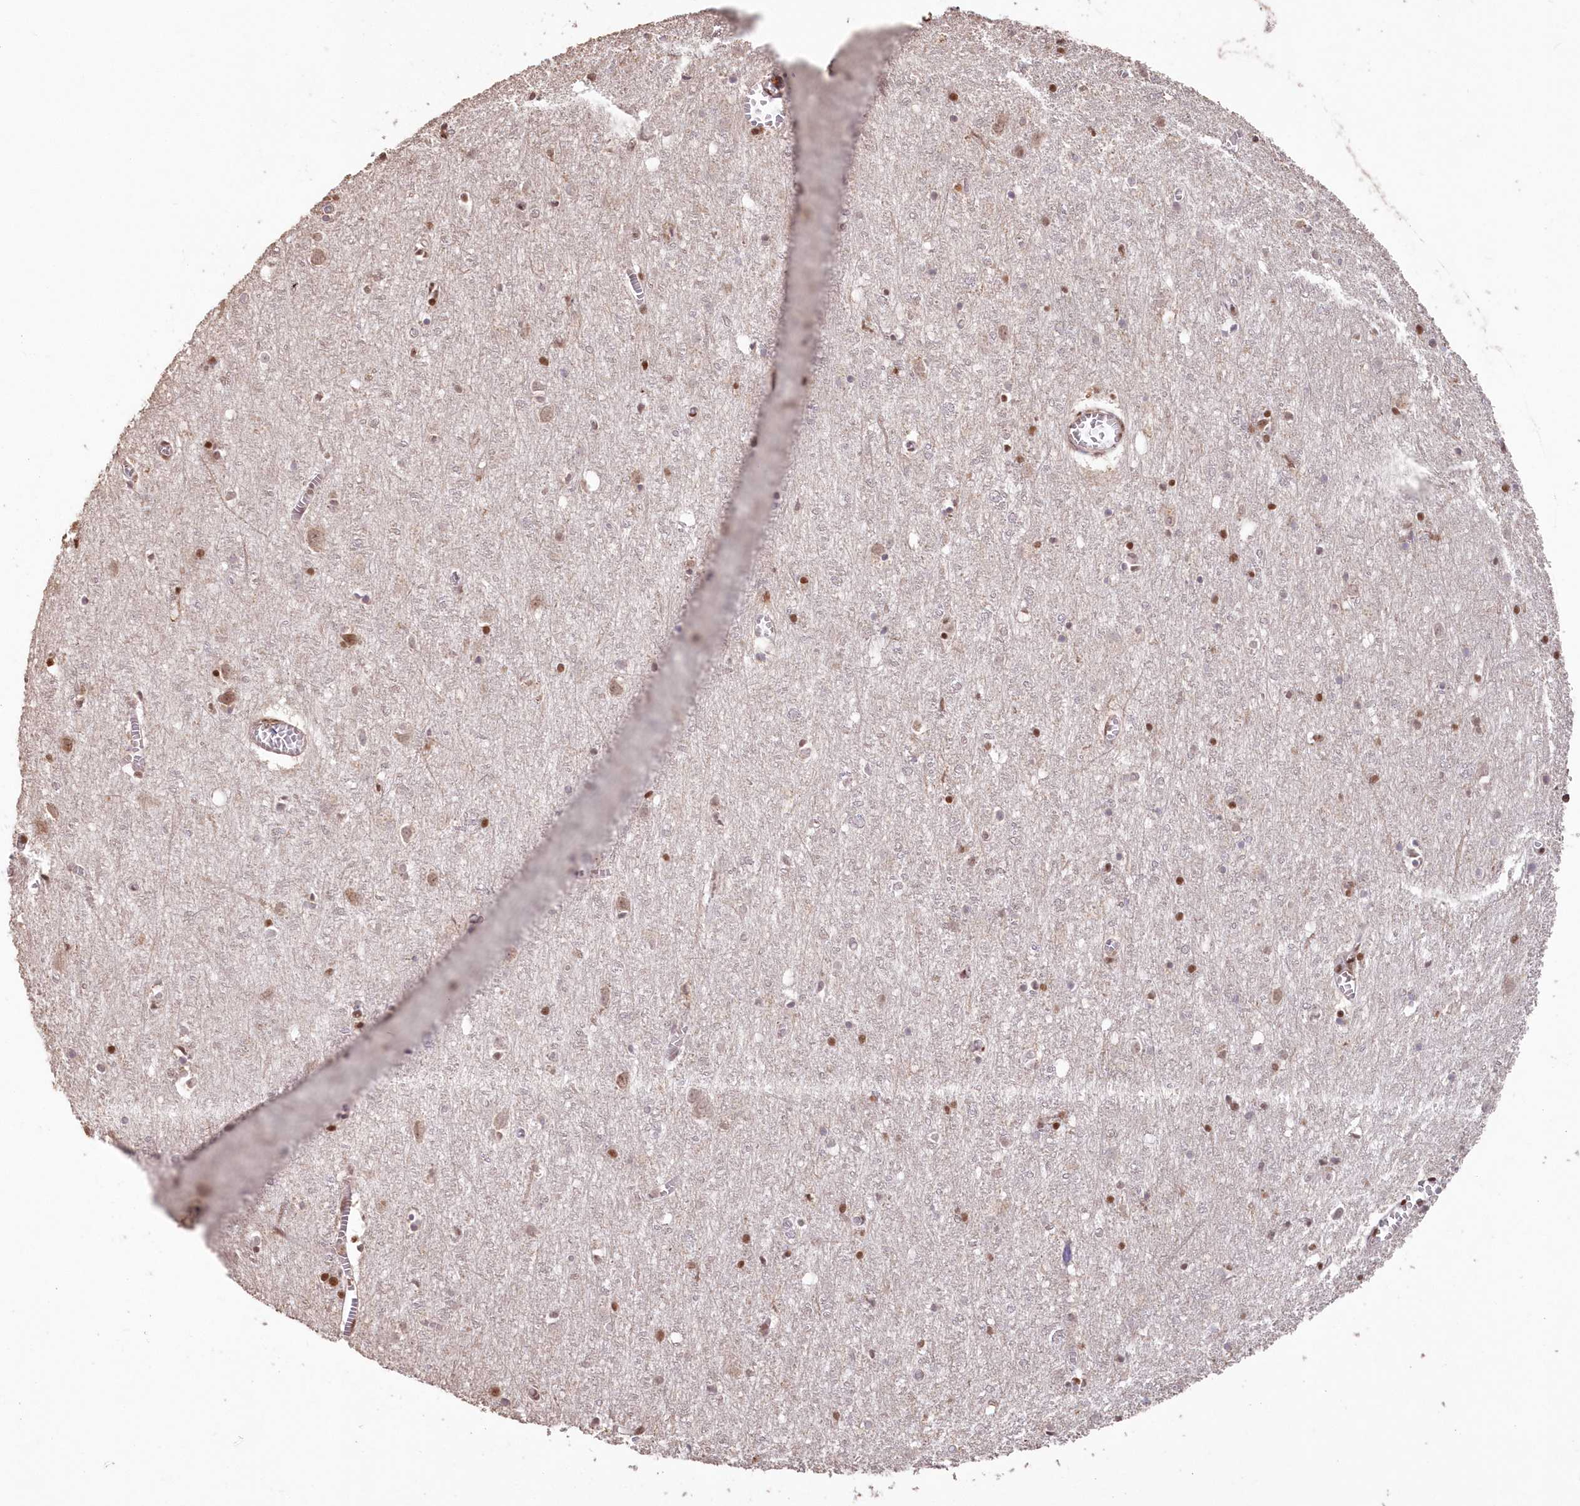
{"staining": {"intensity": "weak", "quantity": ">75%", "location": "cytoplasmic/membranous"}, "tissue": "cerebral cortex", "cell_type": "Endothelial cells", "image_type": "normal", "snomed": [{"axis": "morphology", "description": "Normal tissue, NOS"}, {"axis": "topography", "description": "Cerebral cortex"}], "caption": "High-power microscopy captured an immunohistochemistry photomicrograph of benign cerebral cortex, revealing weak cytoplasmic/membranous staining in about >75% of endothelial cells. Immunohistochemistry (ihc) stains the protein of interest in brown and the nuclei are stained blue.", "gene": "PDS5A", "patient": {"sex": "female", "age": 64}}